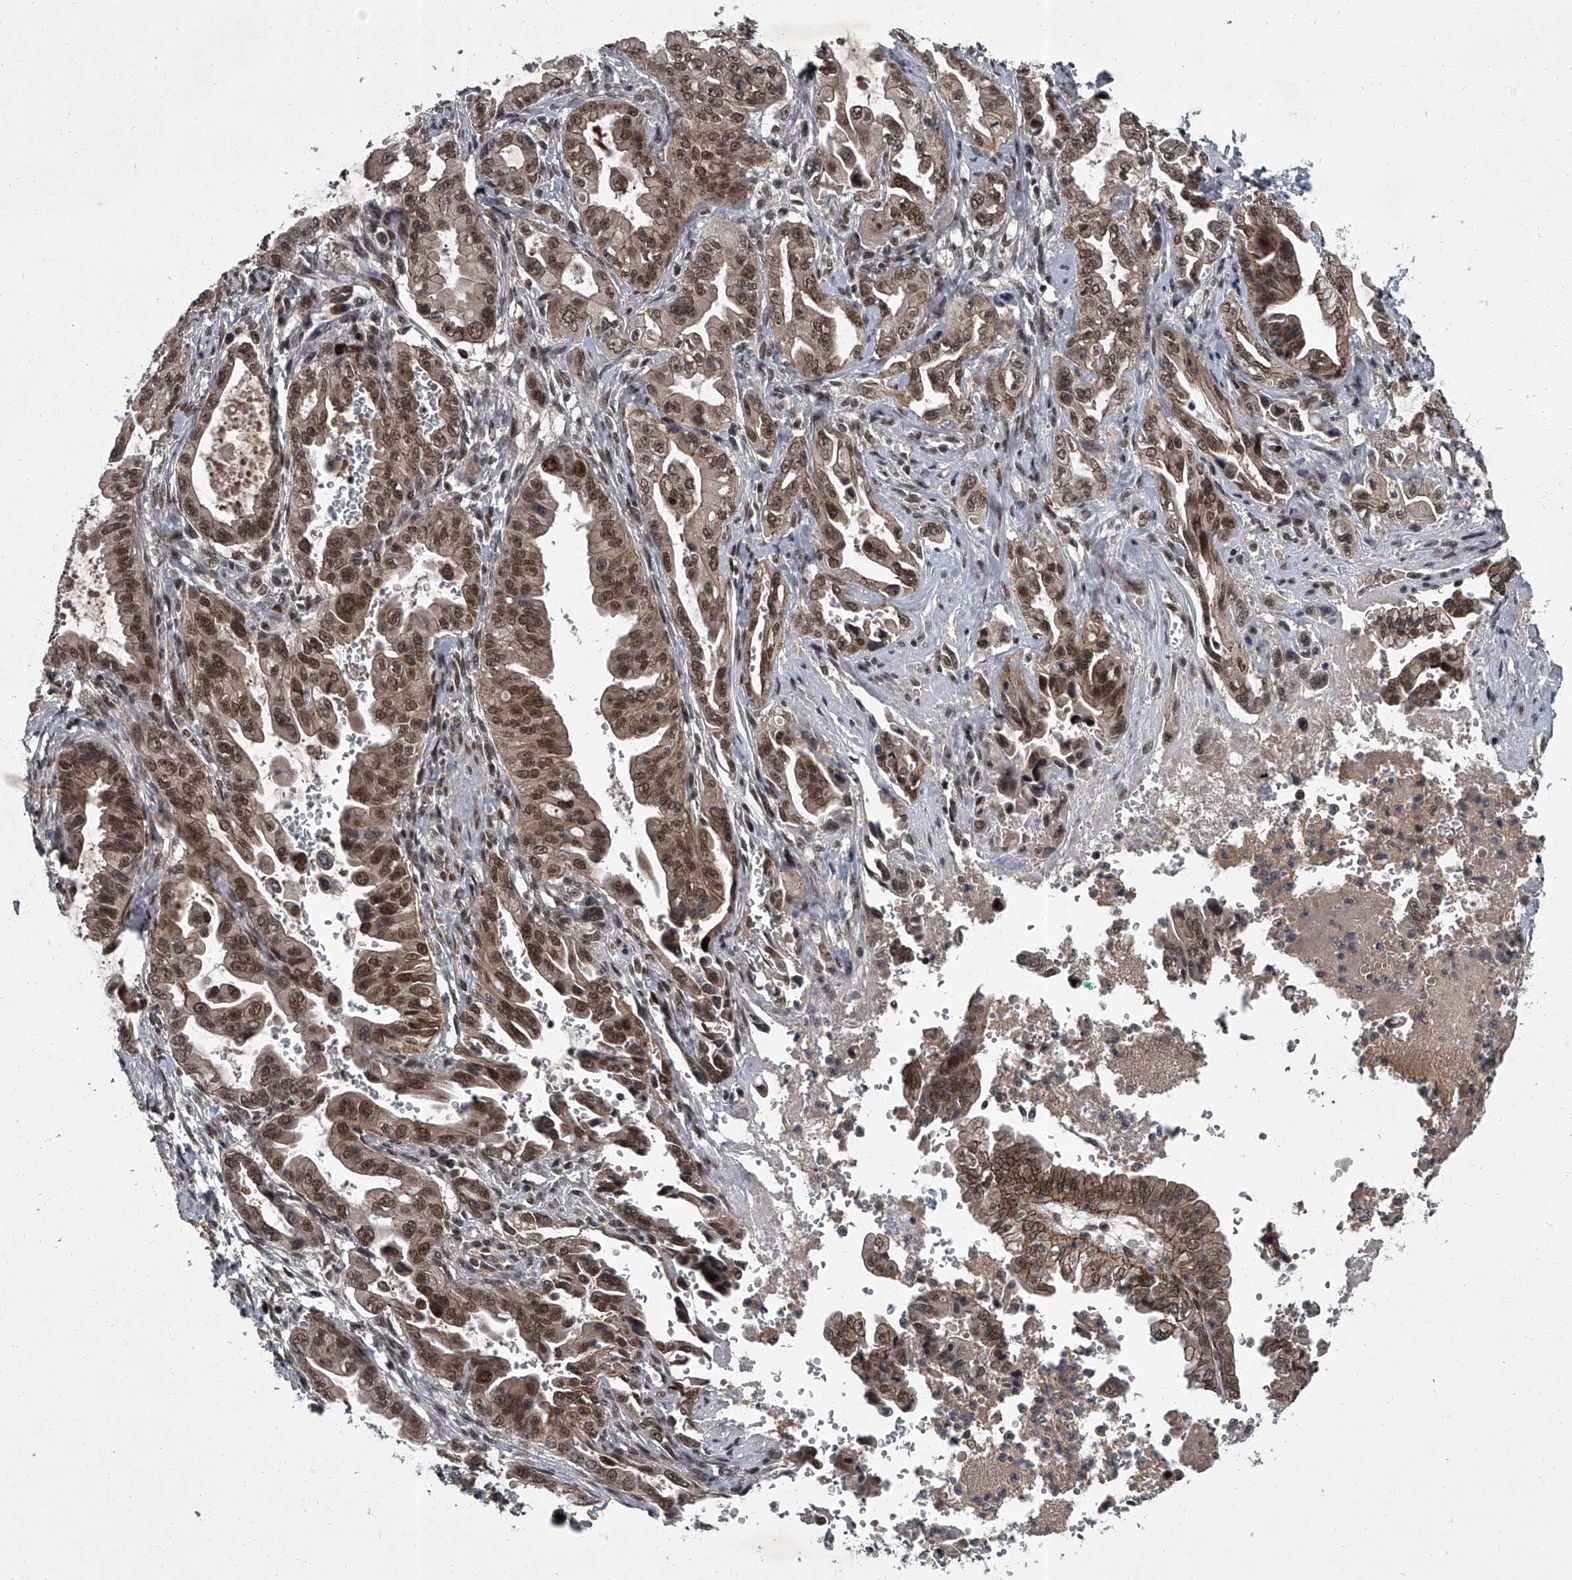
{"staining": {"intensity": "moderate", "quantity": ">75%", "location": "cytoplasmic/membranous,nuclear"}, "tissue": "pancreatic cancer", "cell_type": "Tumor cells", "image_type": "cancer", "snomed": [{"axis": "morphology", "description": "Adenocarcinoma, NOS"}, {"axis": "topography", "description": "Pancreas"}], "caption": "Pancreatic cancer (adenocarcinoma) stained with a brown dye demonstrates moderate cytoplasmic/membranous and nuclear positive positivity in about >75% of tumor cells.", "gene": "ZNF518B", "patient": {"sex": "male", "age": 70}}